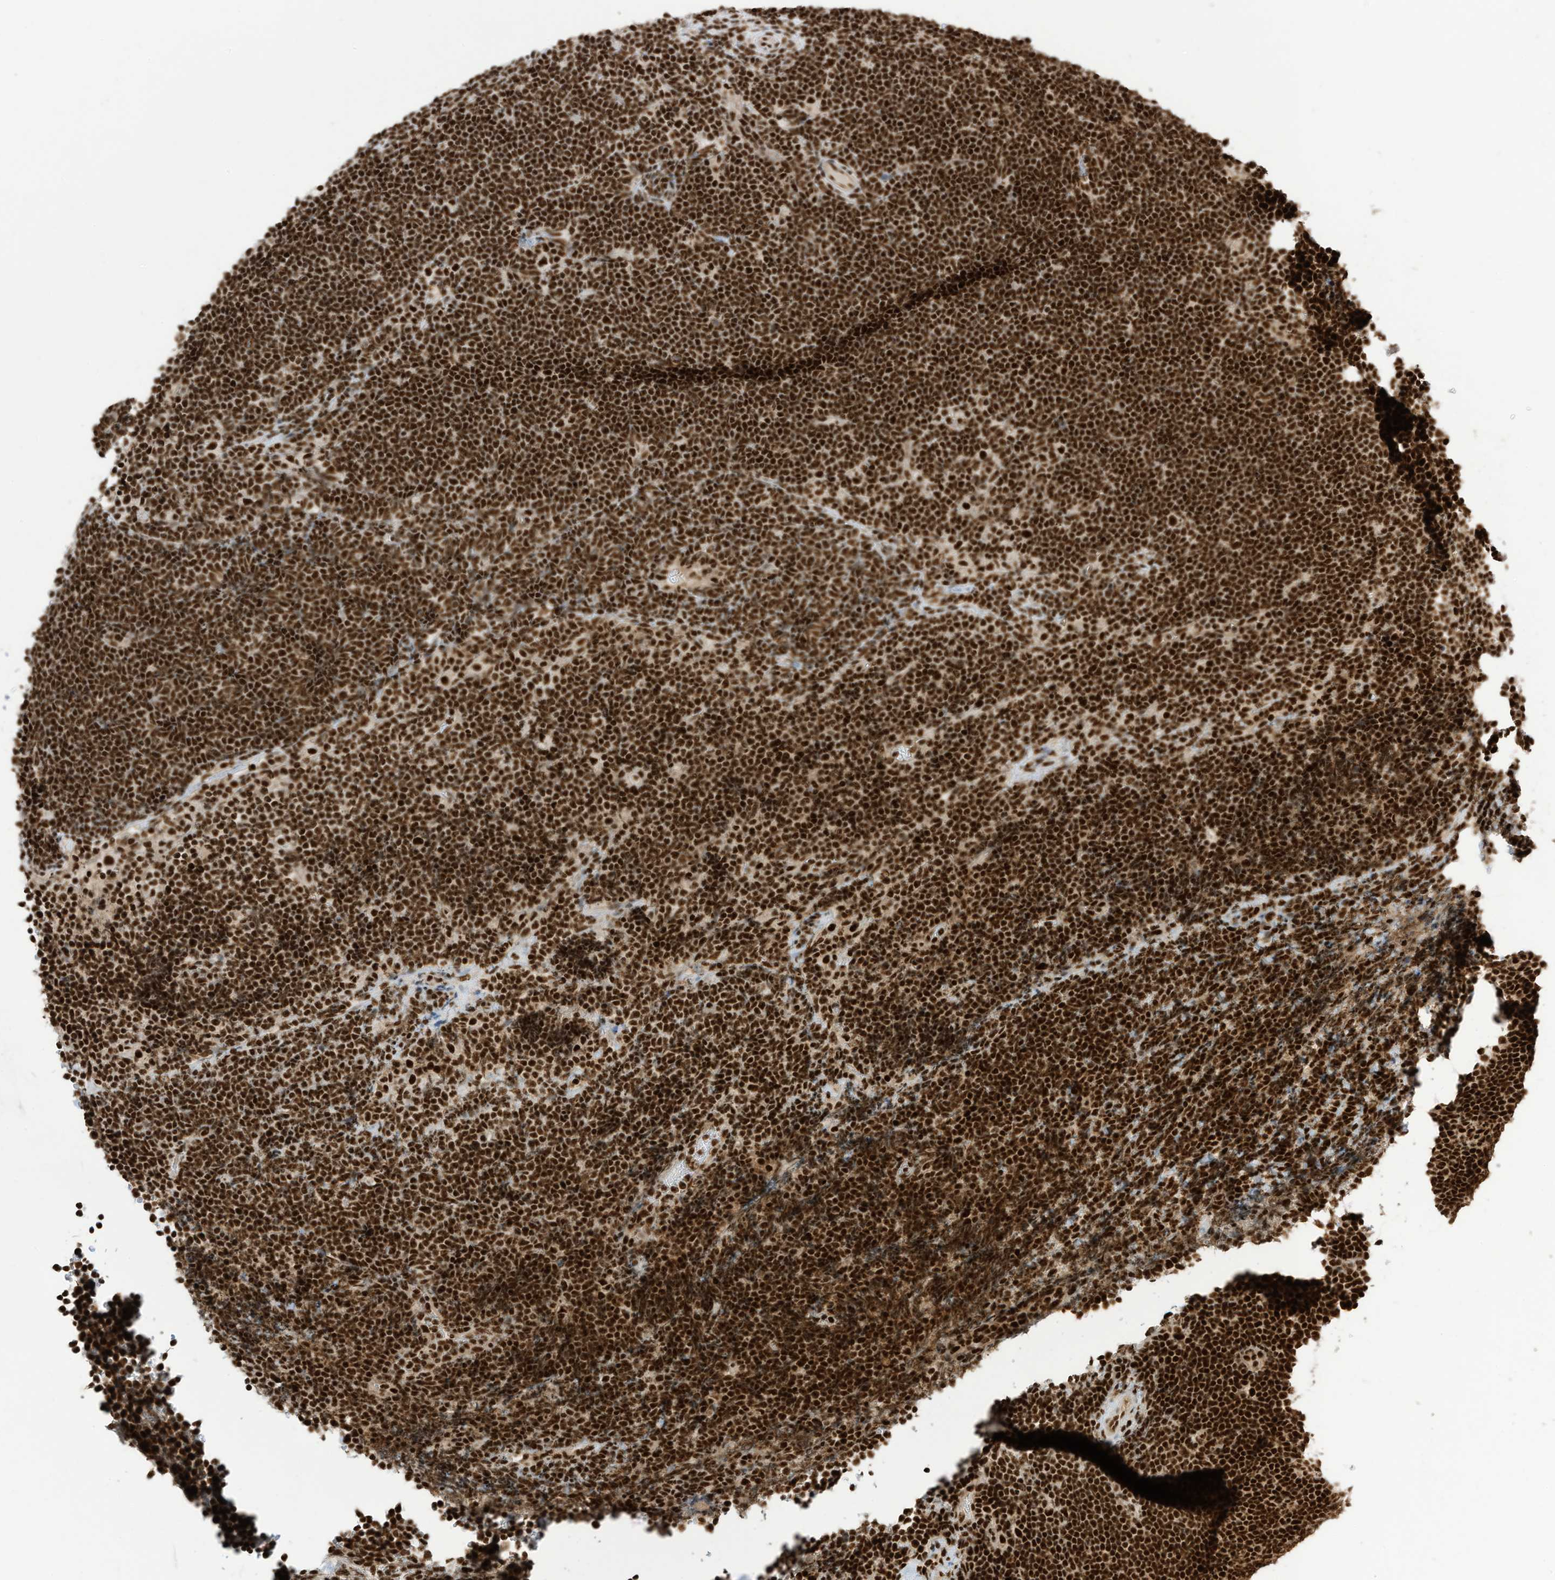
{"staining": {"intensity": "strong", "quantity": ">75%", "location": "nuclear"}, "tissue": "lymphoma", "cell_type": "Tumor cells", "image_type": "cancer", "snomed": [{"axis": "morphology", "description": "Malignant lymphoma, non-Hodgkin's type, High grade"}, {"axis": "topography", "description": "Lymph node"}], "caption": "Protein analysis of lymphoma tissue exhibits strong nuclear positivity in approximately >75% of tumor cells.", "gene": "SF3A3", "patient": {"sex": "male", "age": 13}}